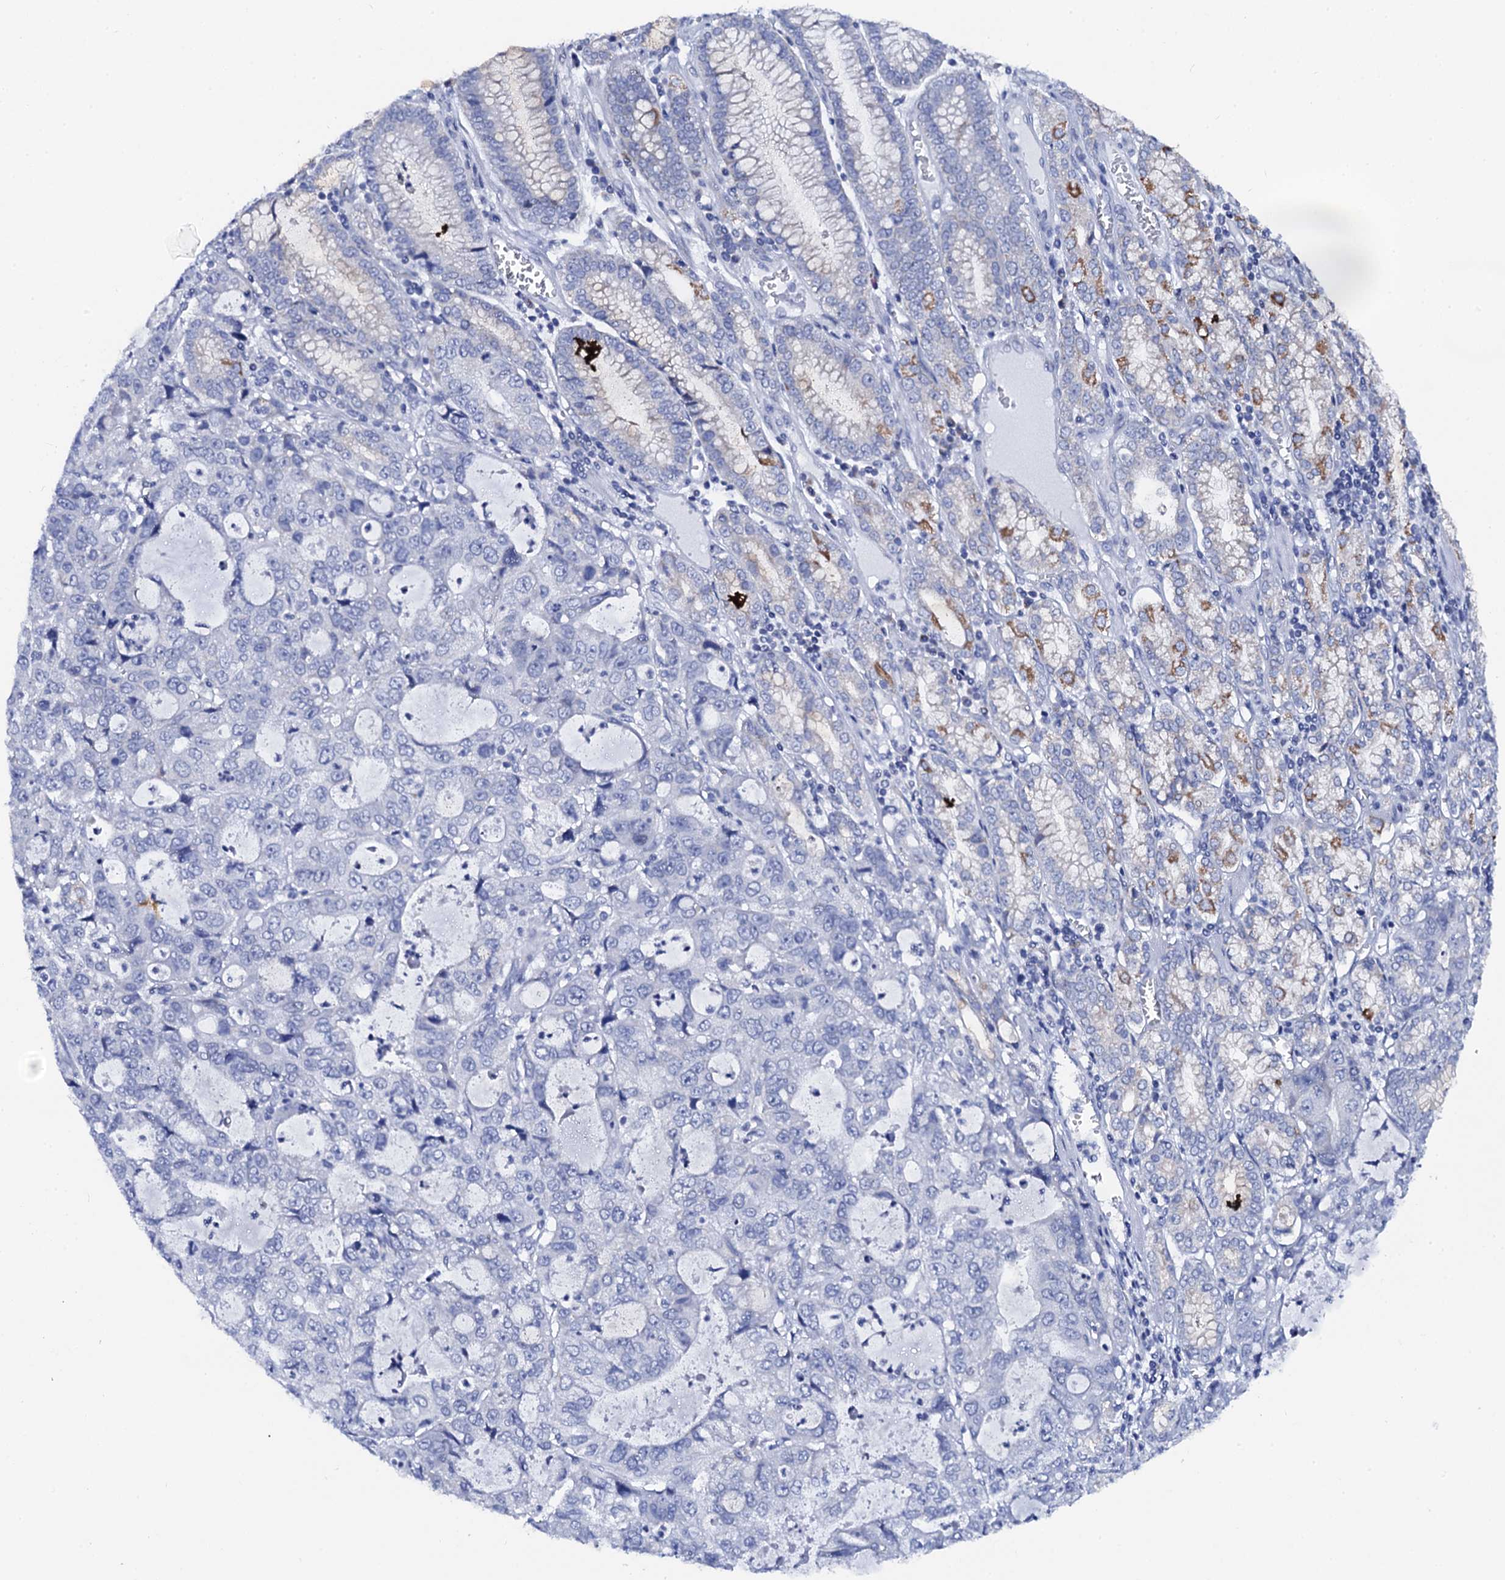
{"staining": {"intensity": "negative", "quantity": "none", "location": "none"}, "tissue": "stomach cancer", "cell_type": "Tumor cells", "image_type": "cancer", "snomed": [{"axis": "morphology", "description": "Adenocarcinoma, NOS"}, {"axis": "topography", "description": "Stomach, upper"}], "caption": "High power microscopy micrograph of an IHC histopathology image of stomach adenocarcinoma, revealing no significant positivity in tumor cells.", "gene": "ACADSB", "patient": {"sex": "female", "age": 52}}